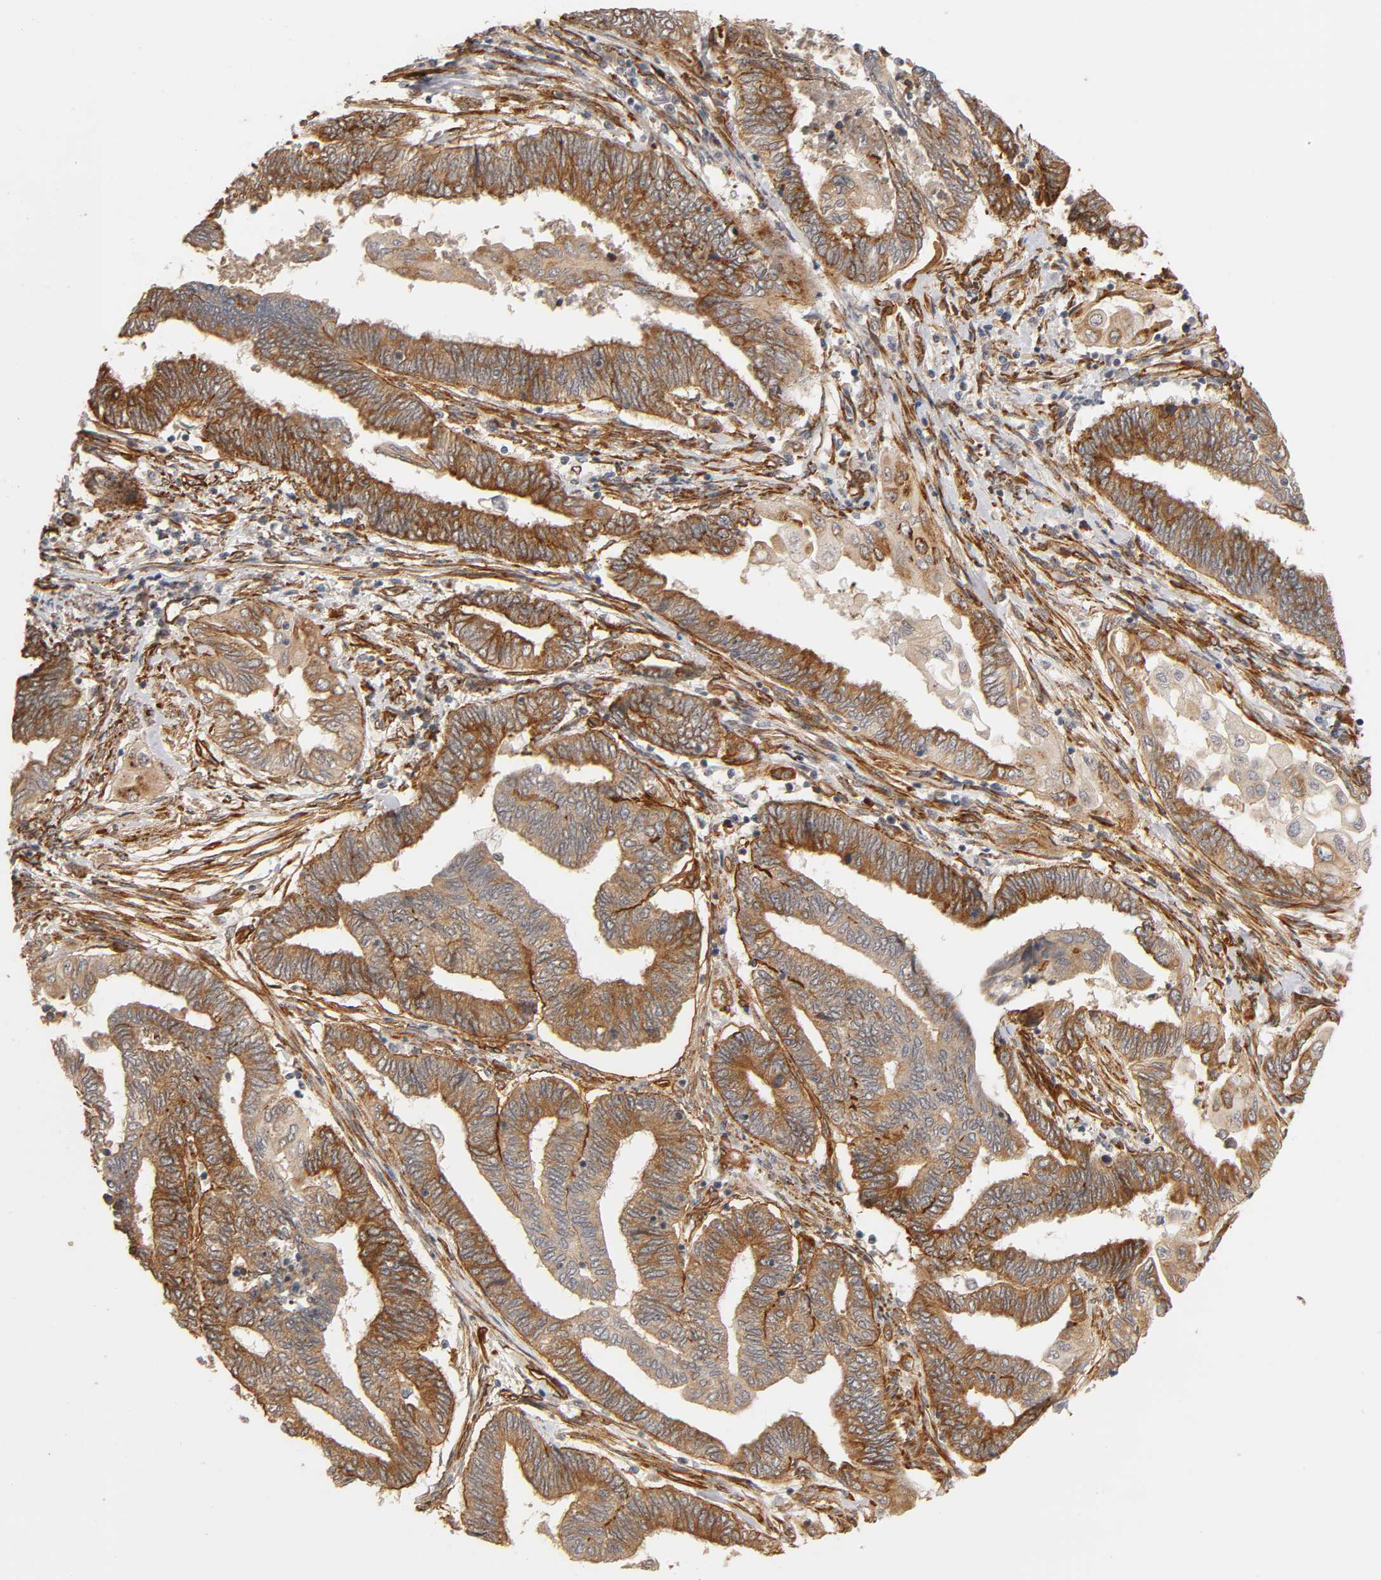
{"staining": {"intensity": "moderate", "quantity": ">75%", "location": "cytoplasmic/membranous"}, "tissue": "endometrial cancer", "cell_type": "Tumor cells", "image_type": "cancer", "snomed": [{"axis": "morphology", "description": "Adenocarcinoma, NOS"}, {"axis": "topography", "description": "Uterus"}, {"axis": "topography", "description": "Endometrium"}], "caption": "Adenocarcinoma (endometrial) stained with a protein marker displays moderate staining in tumor cells.", "gene": "LAMB1", "patient": {"sex": "female", "age": 70}}